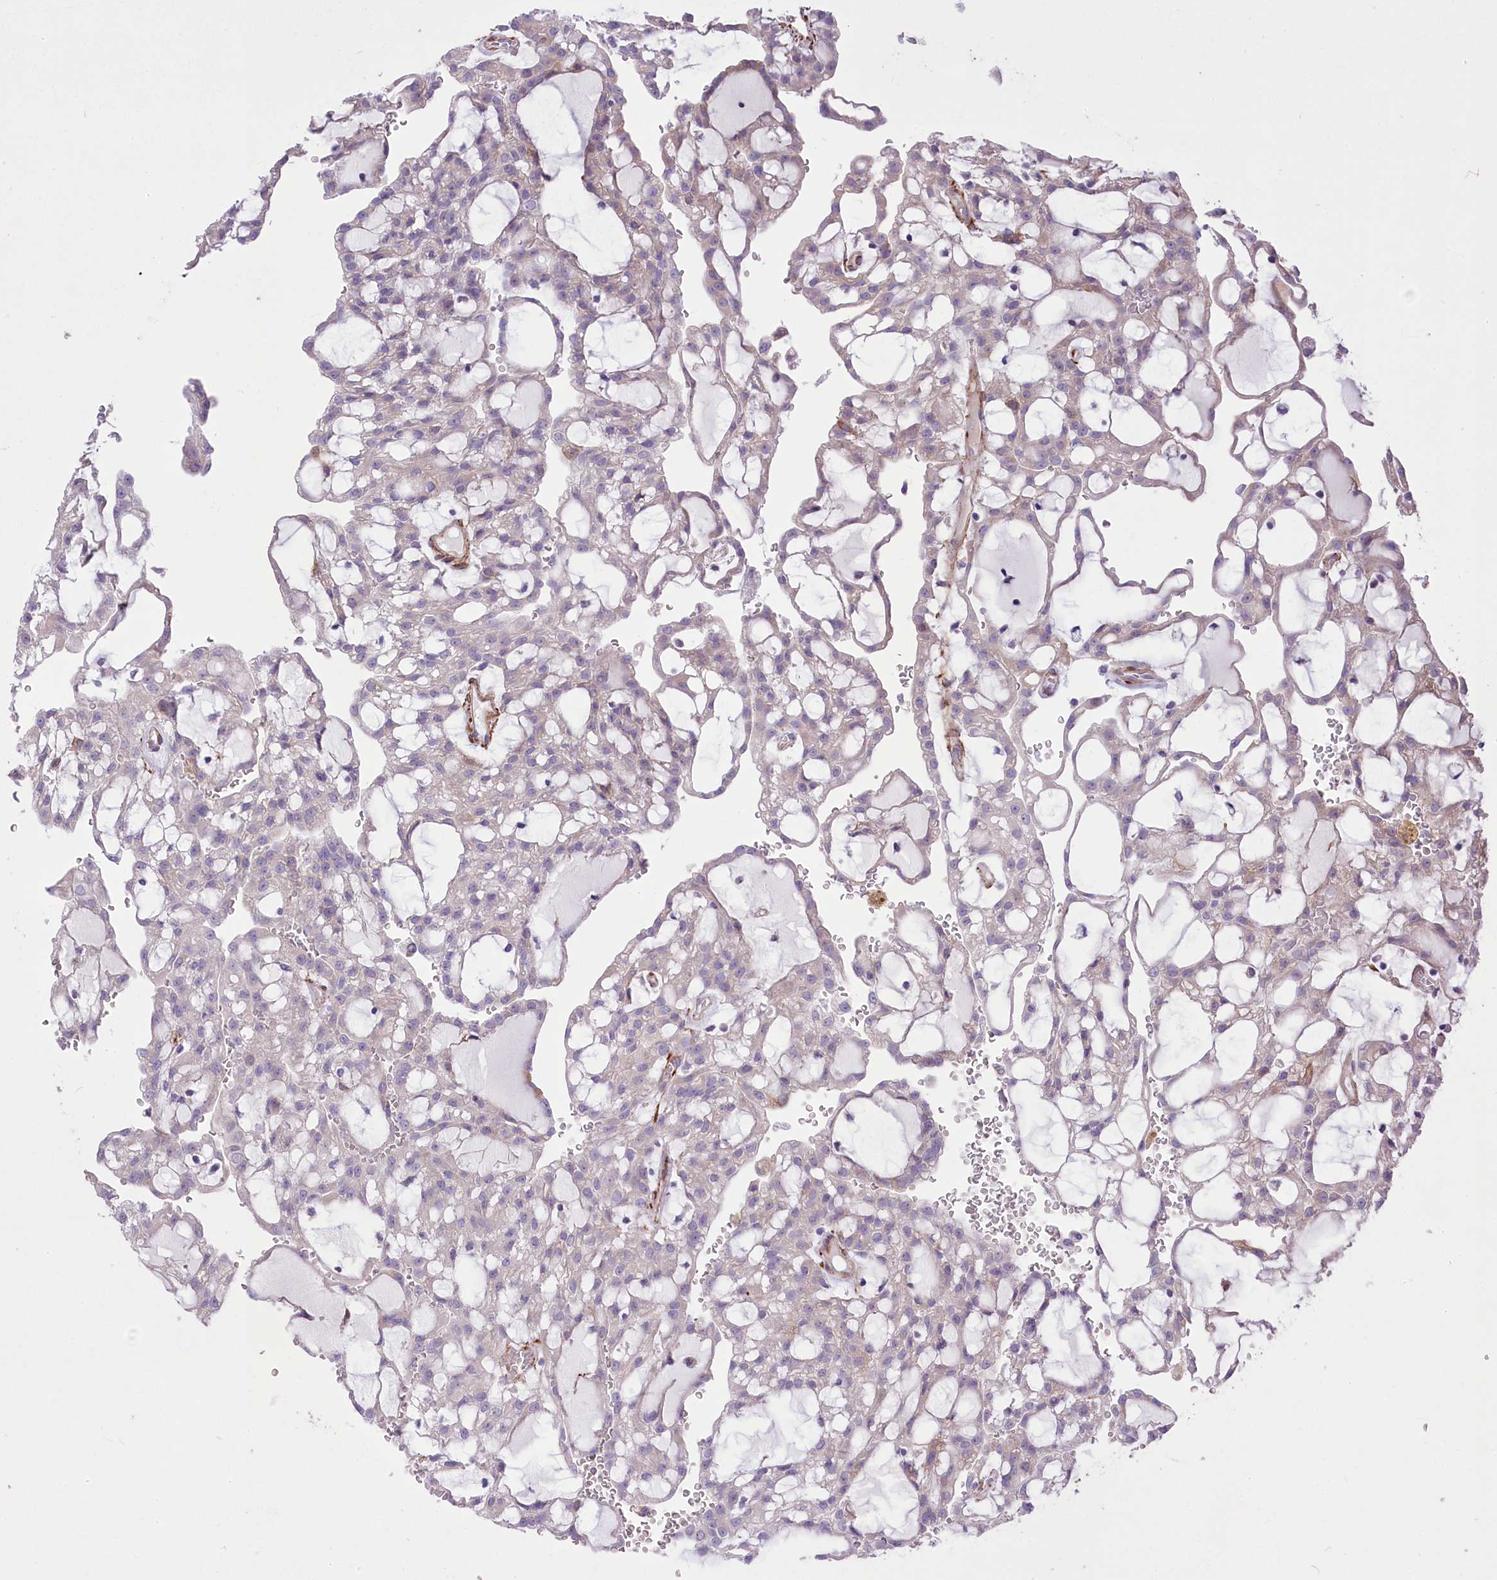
{"staining": {"intensity": "negative", "quantity": "none", "location": "none"}, "tissue": "renal cancer", "cell_type": "Tumor cells", "image_type": "cancer", "snomed": [{"axis": "morphology", "description": "Adenocarcinoma, NOS"}, {"axis": "topography", "description": "Kidney"}], "caption": "Tumor cells are negative for protein expression in human renal cancer.", "gene": "ANGPTL3", "patient": {"sex": "male", "age": 63}}